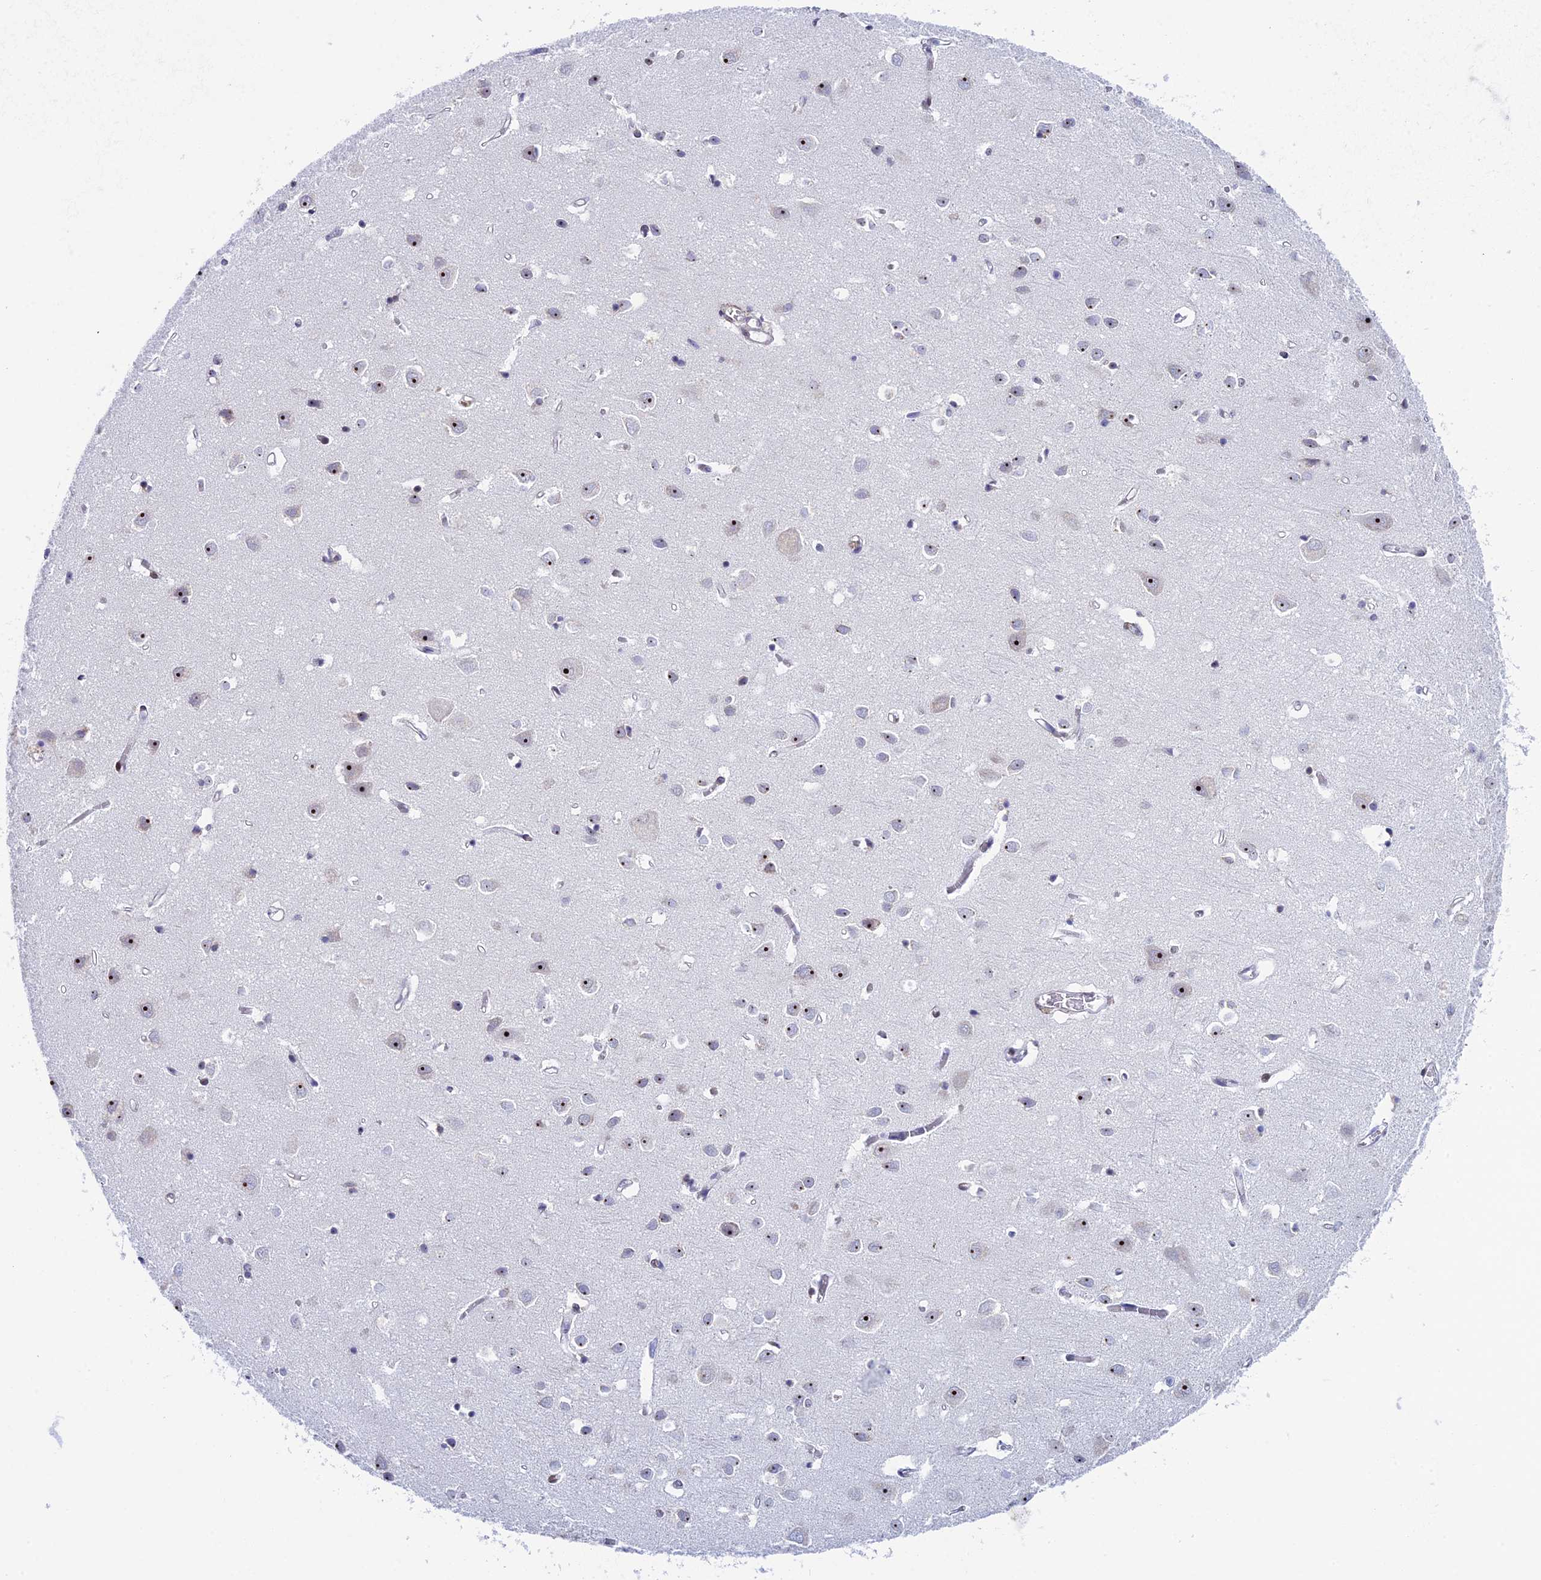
{"staining": {"intensity": "negative", "quantity": "none", "location": "none"}, "tissue": "cerebral cortex", "cell_type": "Endothelial cells", "image_type": "normal", "snomed": [{"axis": "morphology", "description": "Normal tissue, NOS"}, {"axis": "topography", "description": "Cerebral cortex"}], "caption": "The image reveals no staining of endothelial cells in normal cerebral cortex.", "gene": "CCDC86", "patient": {"sex": "female", "age": 64}}